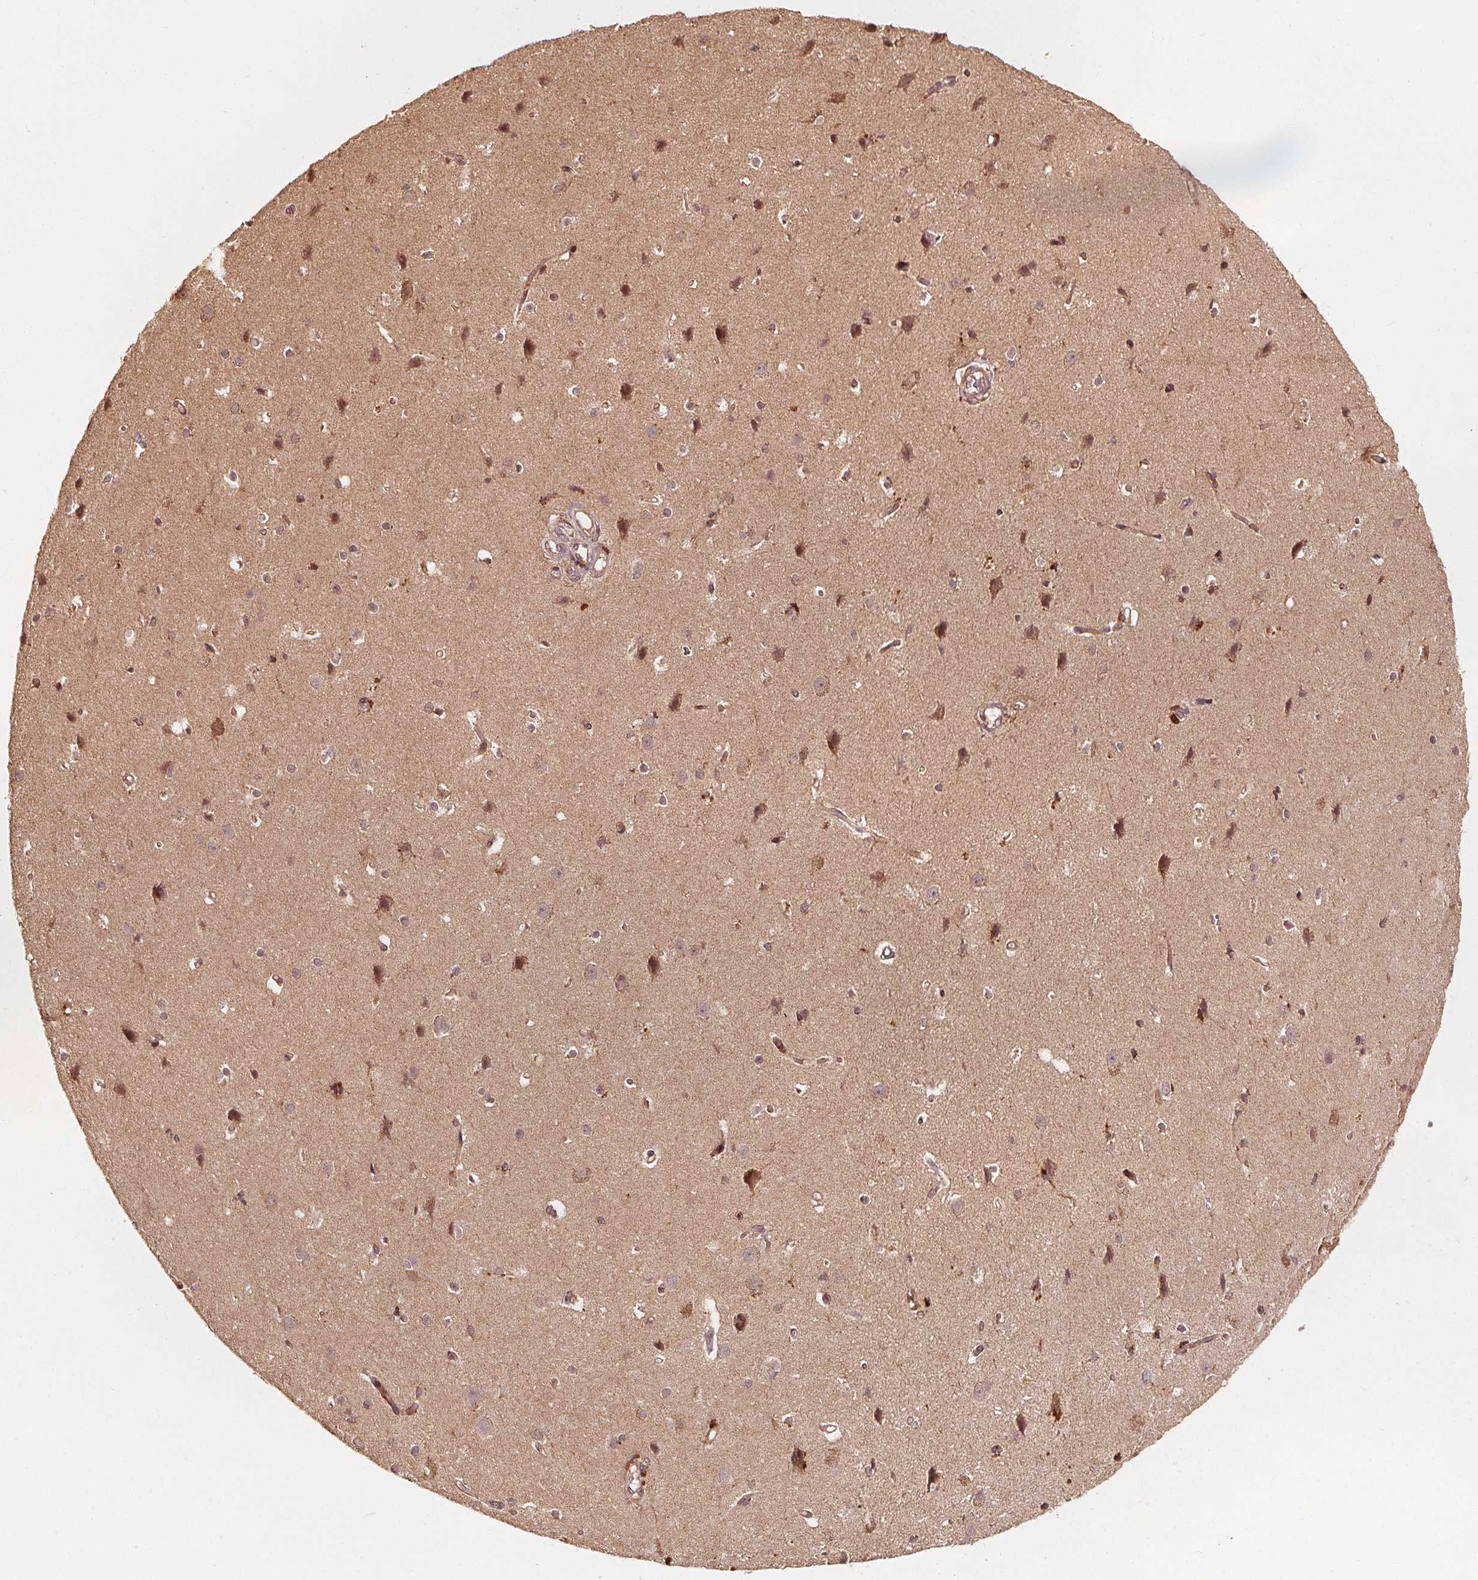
{"staining": {"intensity": "weak", "quantity": ">75%", "location": "cytoplasmic/membranous"}, "tissue": "cerebral cortex", "cell_type": "Endothelial cells", "image_type": "normal", "snomed": [{"axis": "morphology", "description": "Normal tissue, NOS"}, {"axis": "topography", "description": "Cerebral cortex"}], "caption": "Immunohistochemical staining of unremarkable cerebral cortex shows weak cytoplasmic/membranous protein positivity in about >75% of endothelial cells.", "gene": "NPC1", "patient": {"sex": "male", "age": 37}}